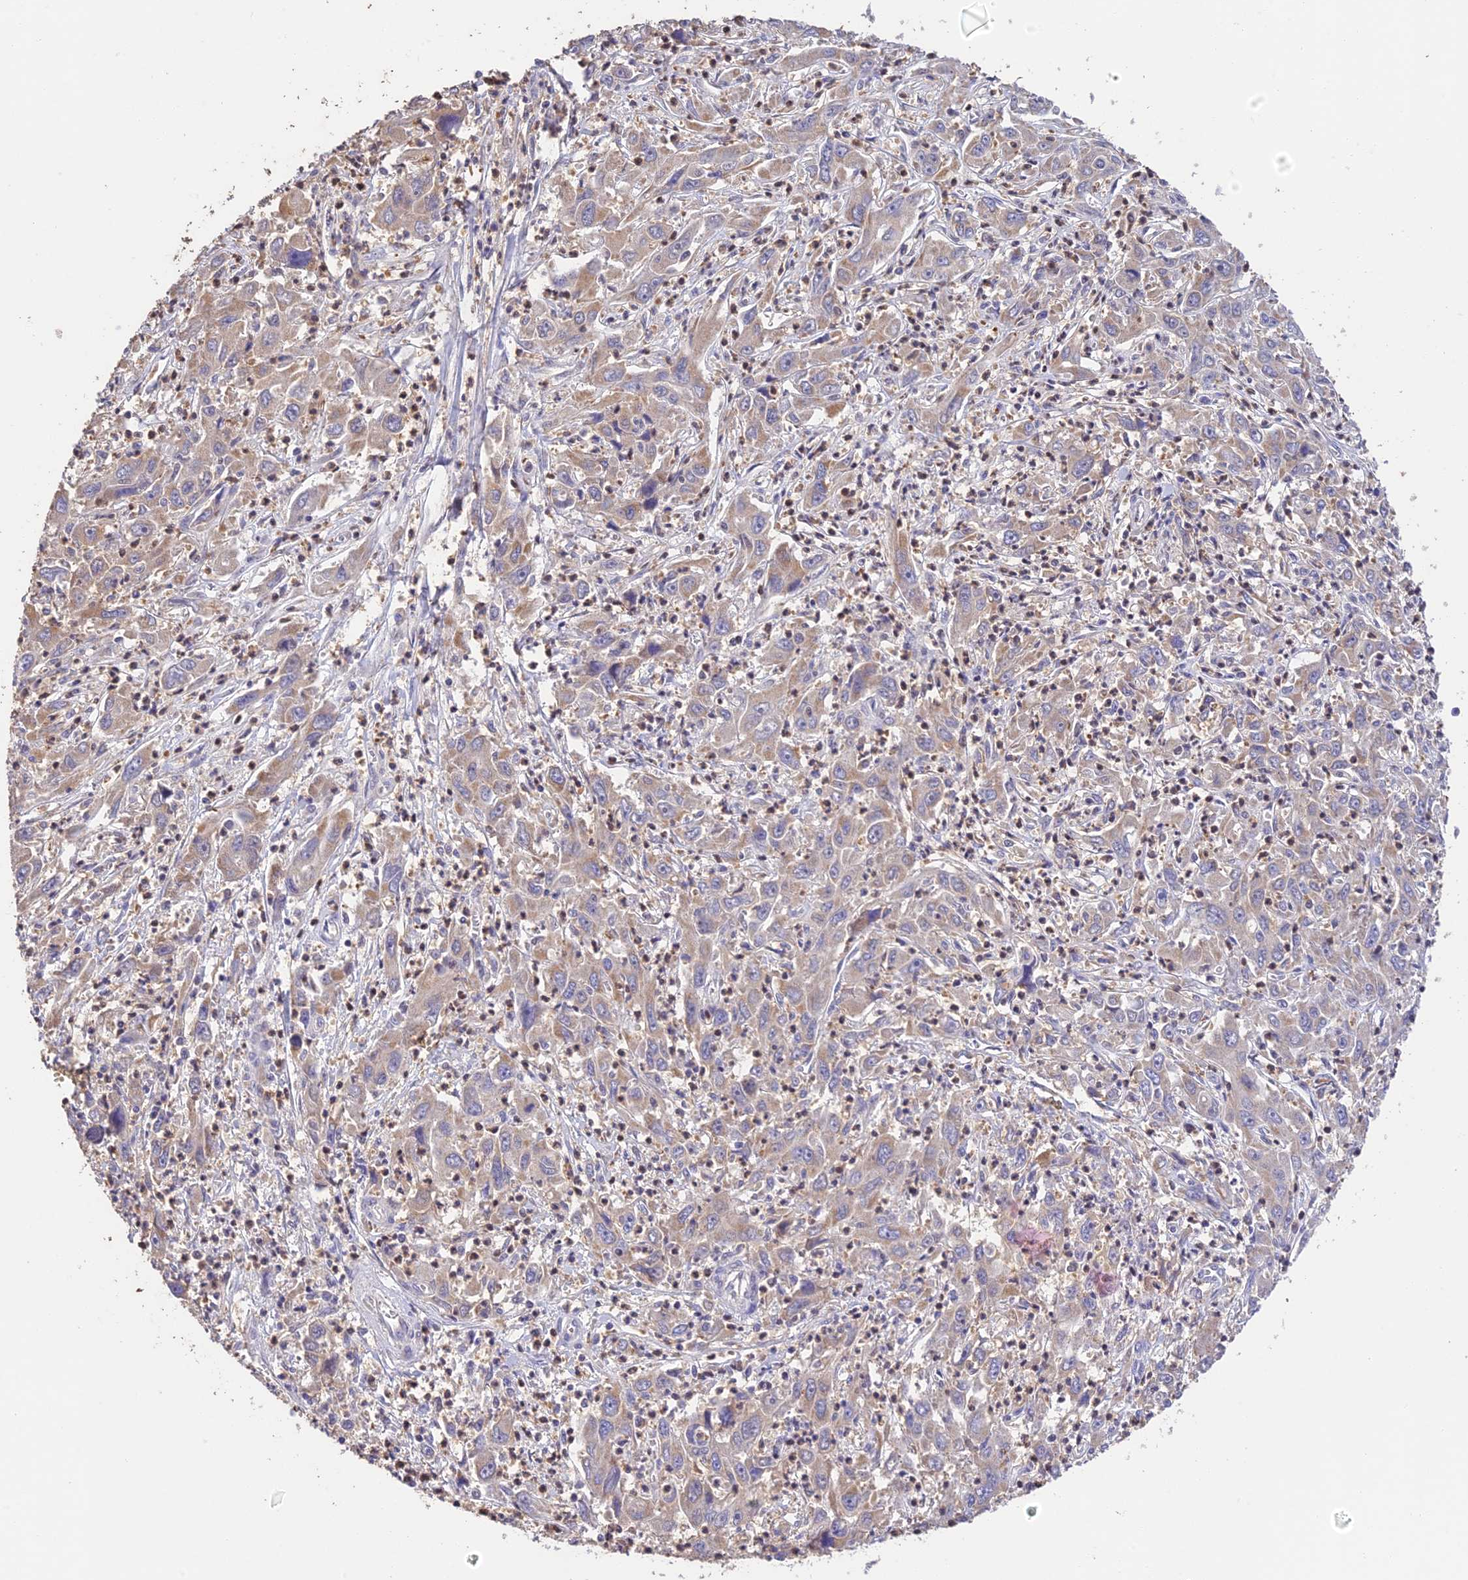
{"staining": {"intensity": "moderate", "quantity": "<25%", "location": "cytoplasmic/membranous"}, "tissue": "liver cancer", "cell_type": "Tumor cells", "image_type": "cancer", "snomed": [{"axis": "morphology", "description": "Carcinoma, Hepatocellular, NOS"}, {"axis": "topography", "description": "Liver"}], "caption": "Liver cancer stained with a brown dye displays moderate cytoplasmic/membranous positive expression in approximately <25% of tumor cells.", "gene": "PEX16", "patient": {"sex": "male", "age": 63}}